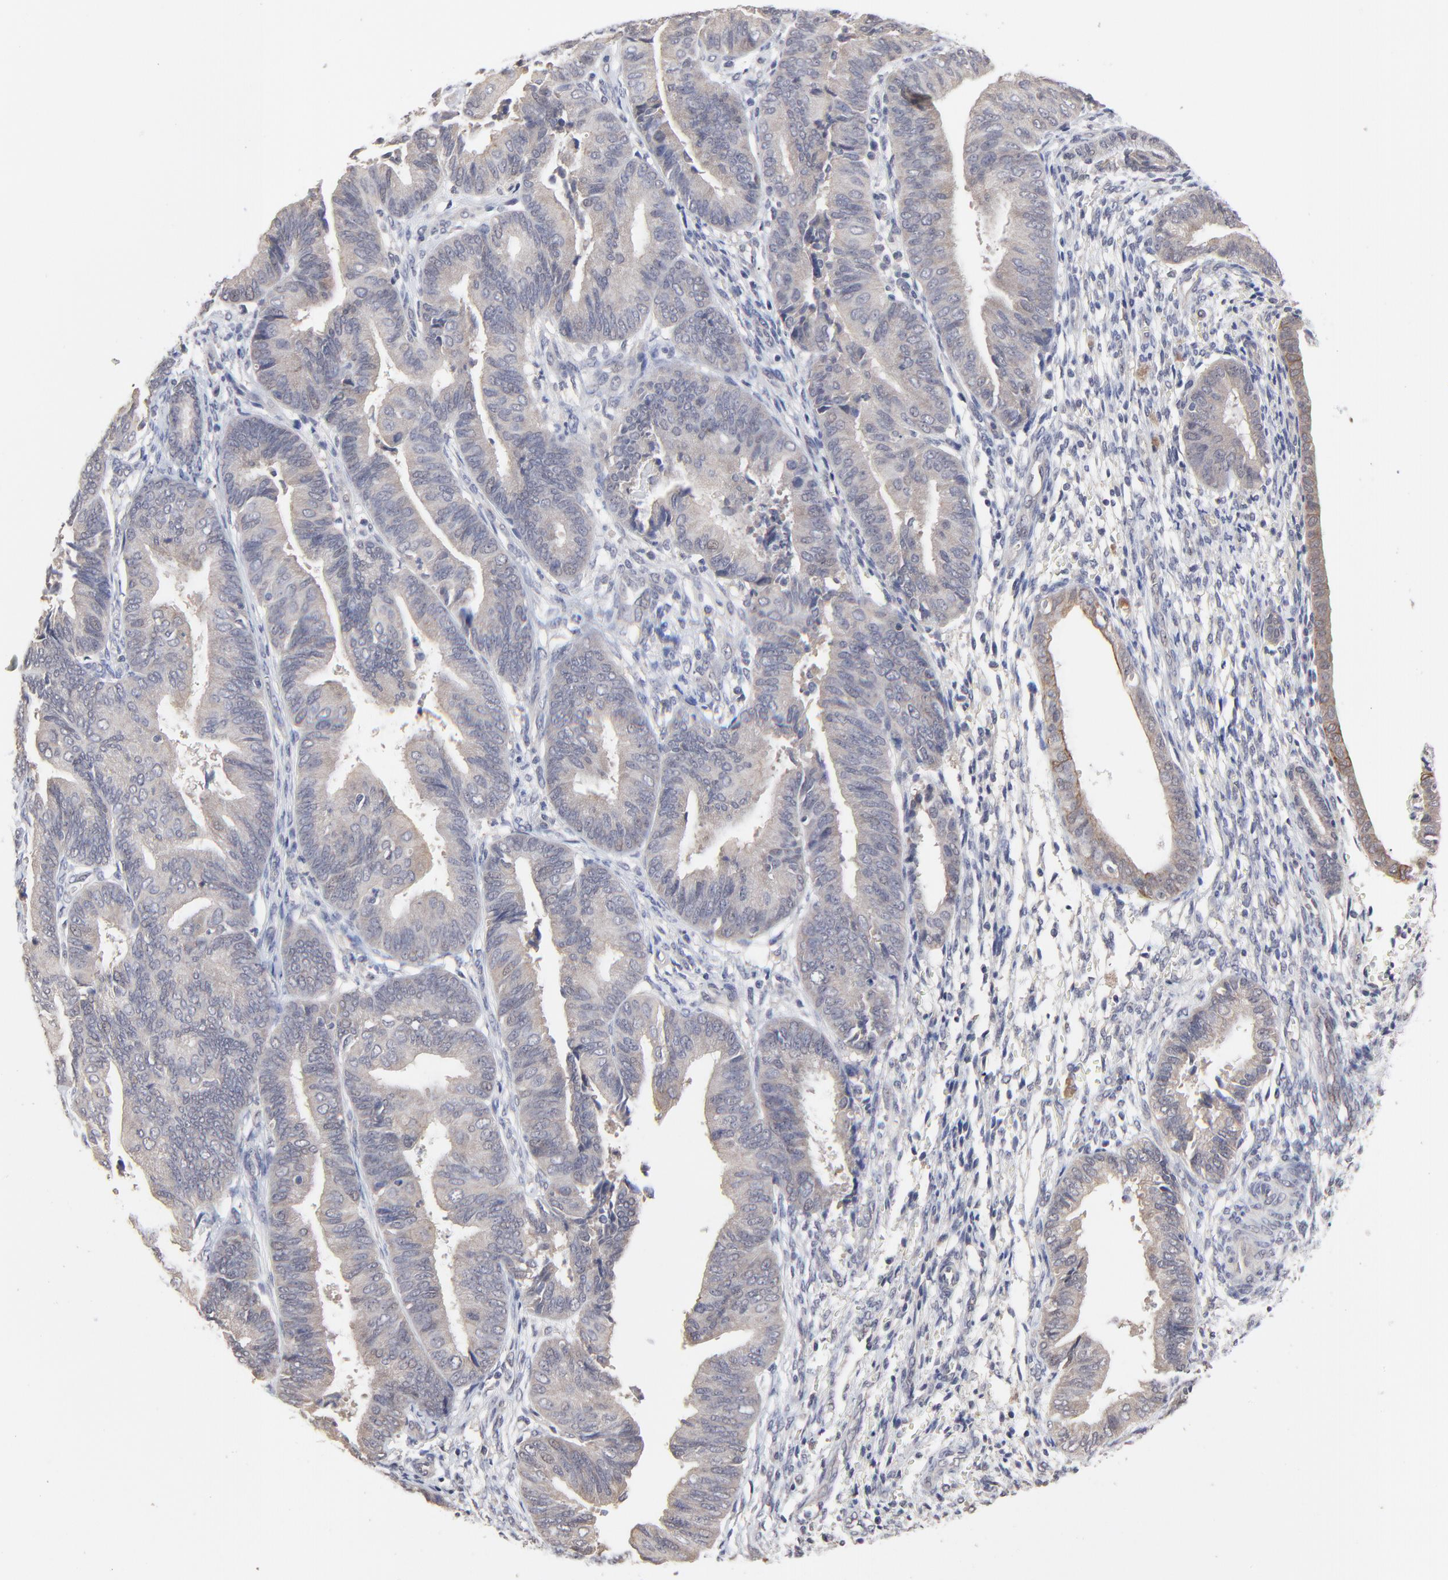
{"staining": {"intensity": "weak", "quantity": ">75%", "location": "cytoplasmic/membranous"}, "tissue": "endometrial cancer", "cell_type": "Tumor cells", "image_type": "cancer", "snomed": [{"axis": "morphology", "description": "Adenocarcinoma, NOS"}, {"axis": "topography", "description": "Endometrium"}], "caption": "Immunohistochemical staining of endometrial cancer (adenocarcinoma) shows low levels of weak cytoplasmic/membranous protein expression in approximately >75% of tumor cells.", "gene": "FAM199X", "patient": {"sex": "female", "age": 63}}